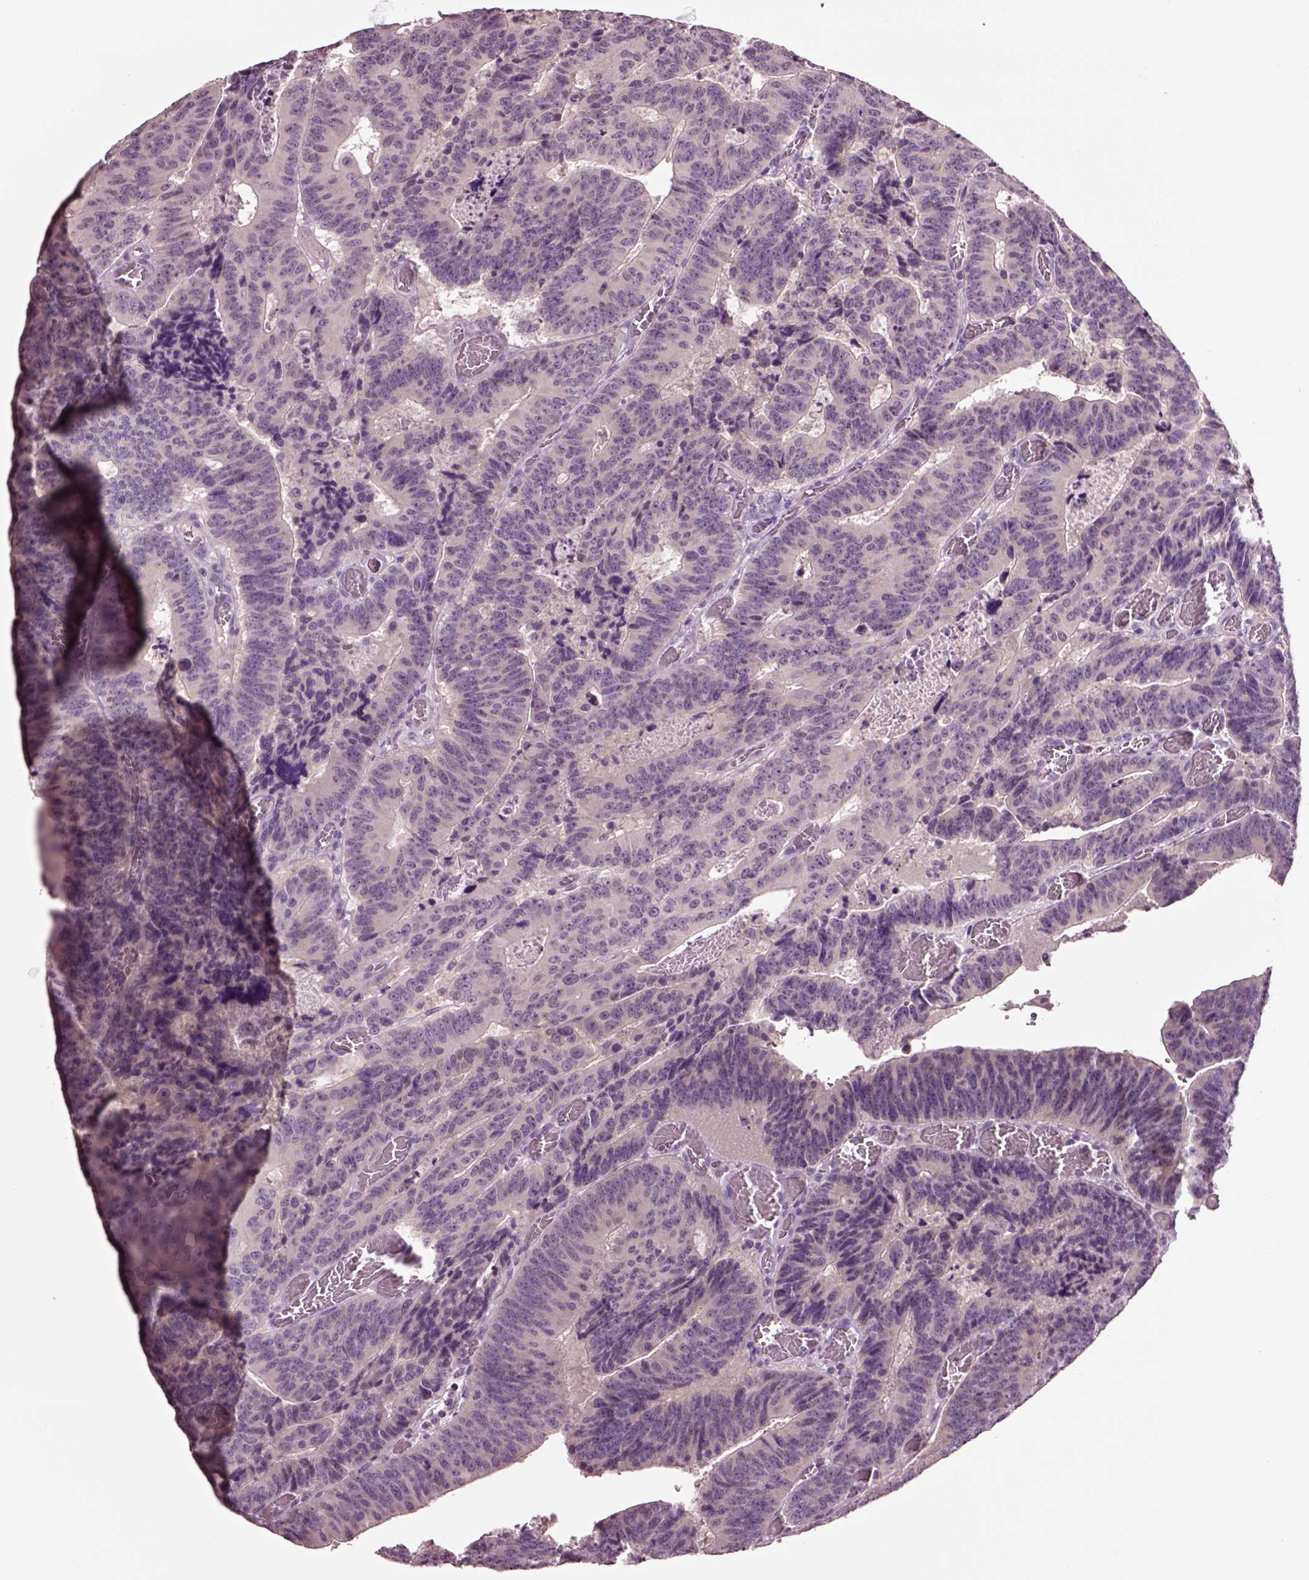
{"staining": {"intensity": "negative", "quantity": "none", "location": "none"}, "tissue": "colorectal cancer", "cell_type": "Tumor cells", "image_type": "cancer", "snomed": [{"axis": "morphology", "description": "Adenocarcinoma, NOS"}, {"axis": "topography", "description": "Colon"}], "caption": "An image of colorectal cancer (adenocarcinoma) stained for a protein demonstrates no brown staining in tumor cells.", "gene": "CLPSL1", "patient": {"sex": "female", "age": 82}}